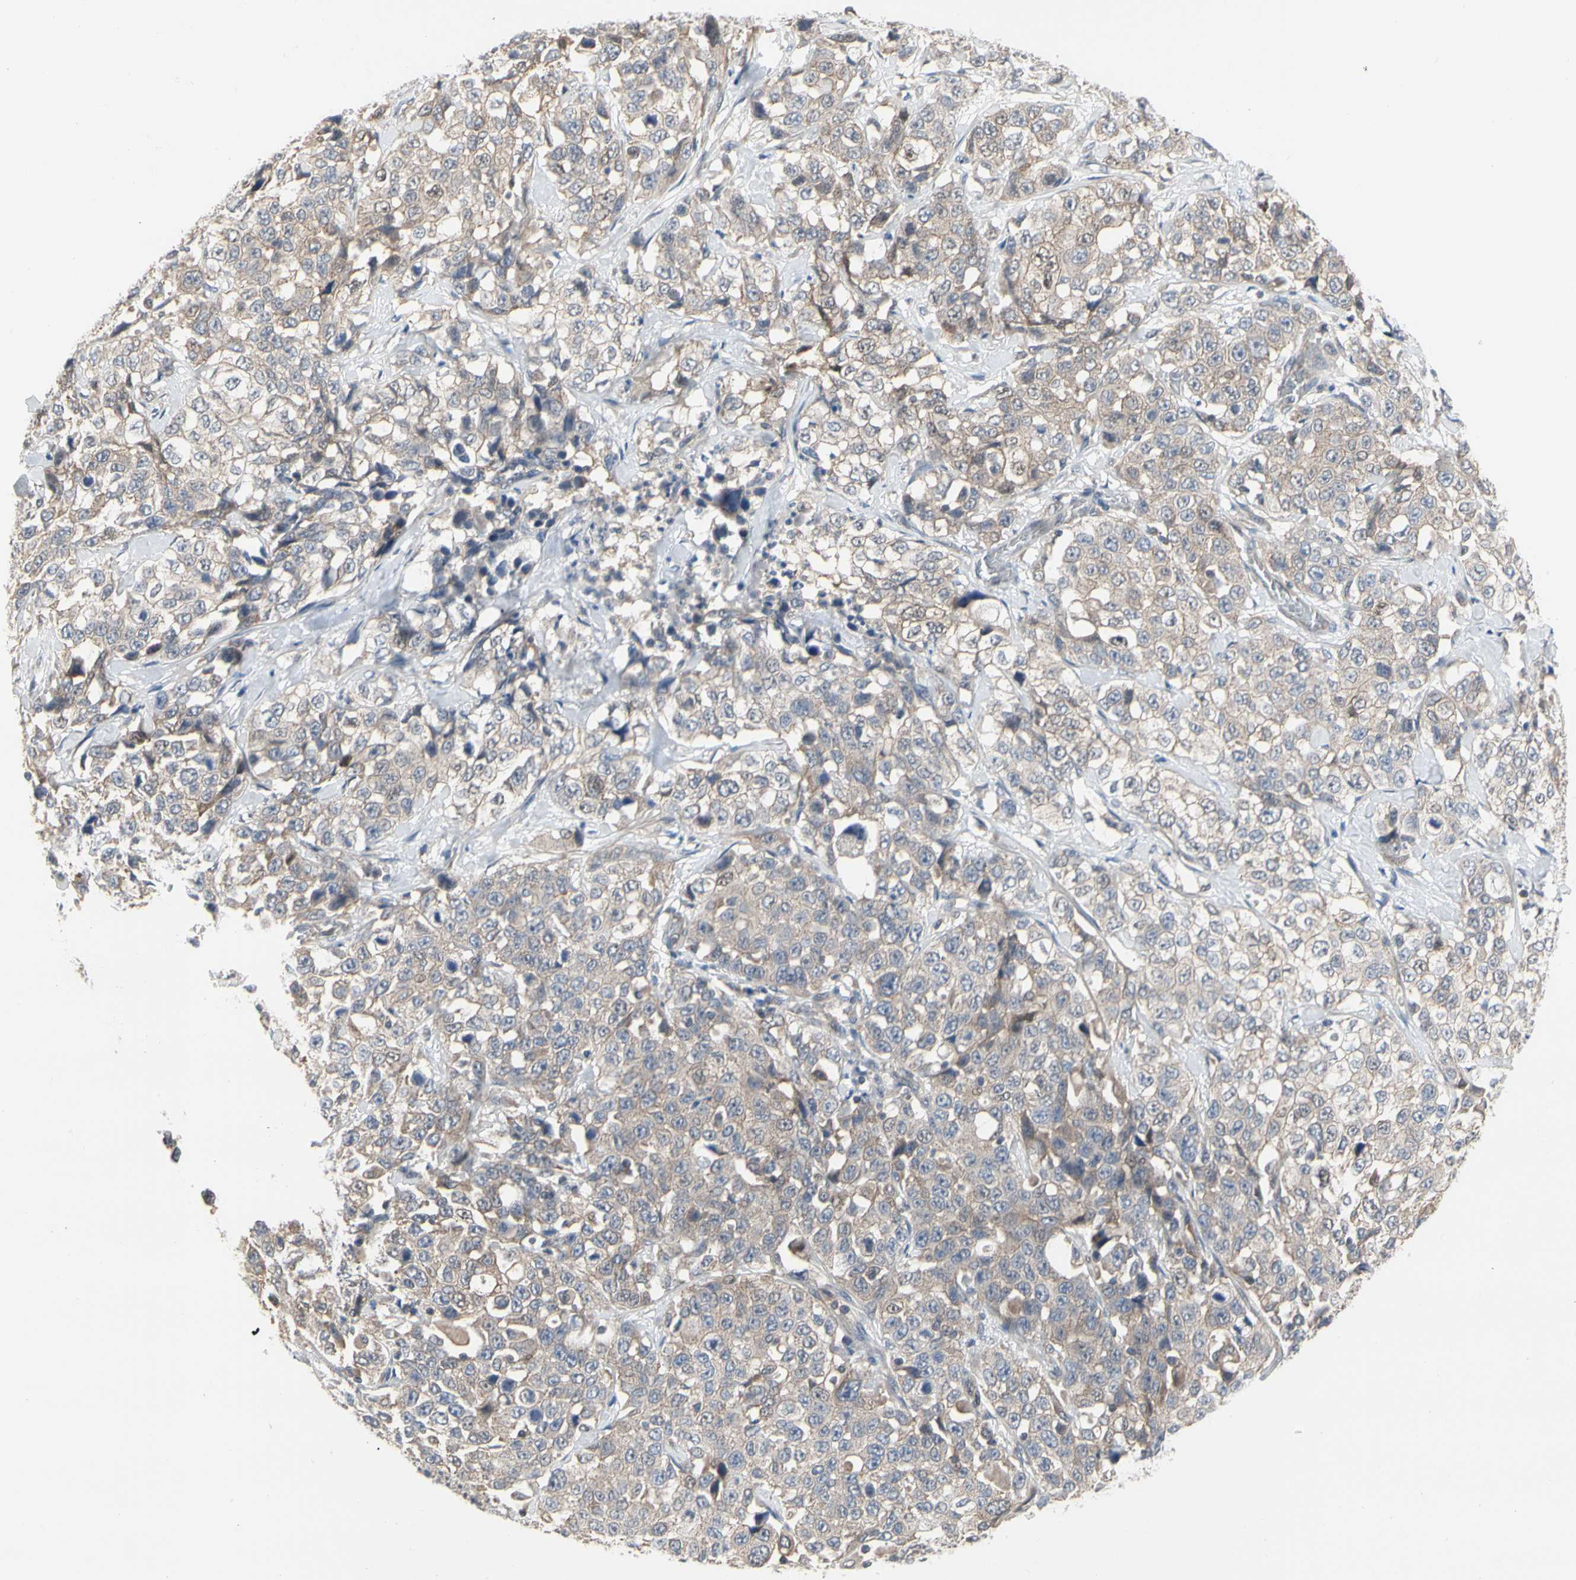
{"staining": {"intensity": "weak", "quantity": ">75%", "location": "cytoplasmic/membranous"}, "tissue": "stomach cancer", "cell_type": "Tumor cells", "image_type": "cancer", "snomed": [{"axis": "morphology", "description": "Normal tissue, NOS"}, {"axis": "morphology", "description": "Adenocarcinoma, NOS"}, {"axis": "topography", "description": "Stomach"}], "caption": "Adenocarcinoma (stomach) was stained to show a protein in brown. There is low levels of weak cytoplasmic/membranous staining in about >75% of tumor cells. (IHC, brightfield microscopy, high magnification).", "gene": "CDK5", "patient": {"sex": "male", "age": 48}}